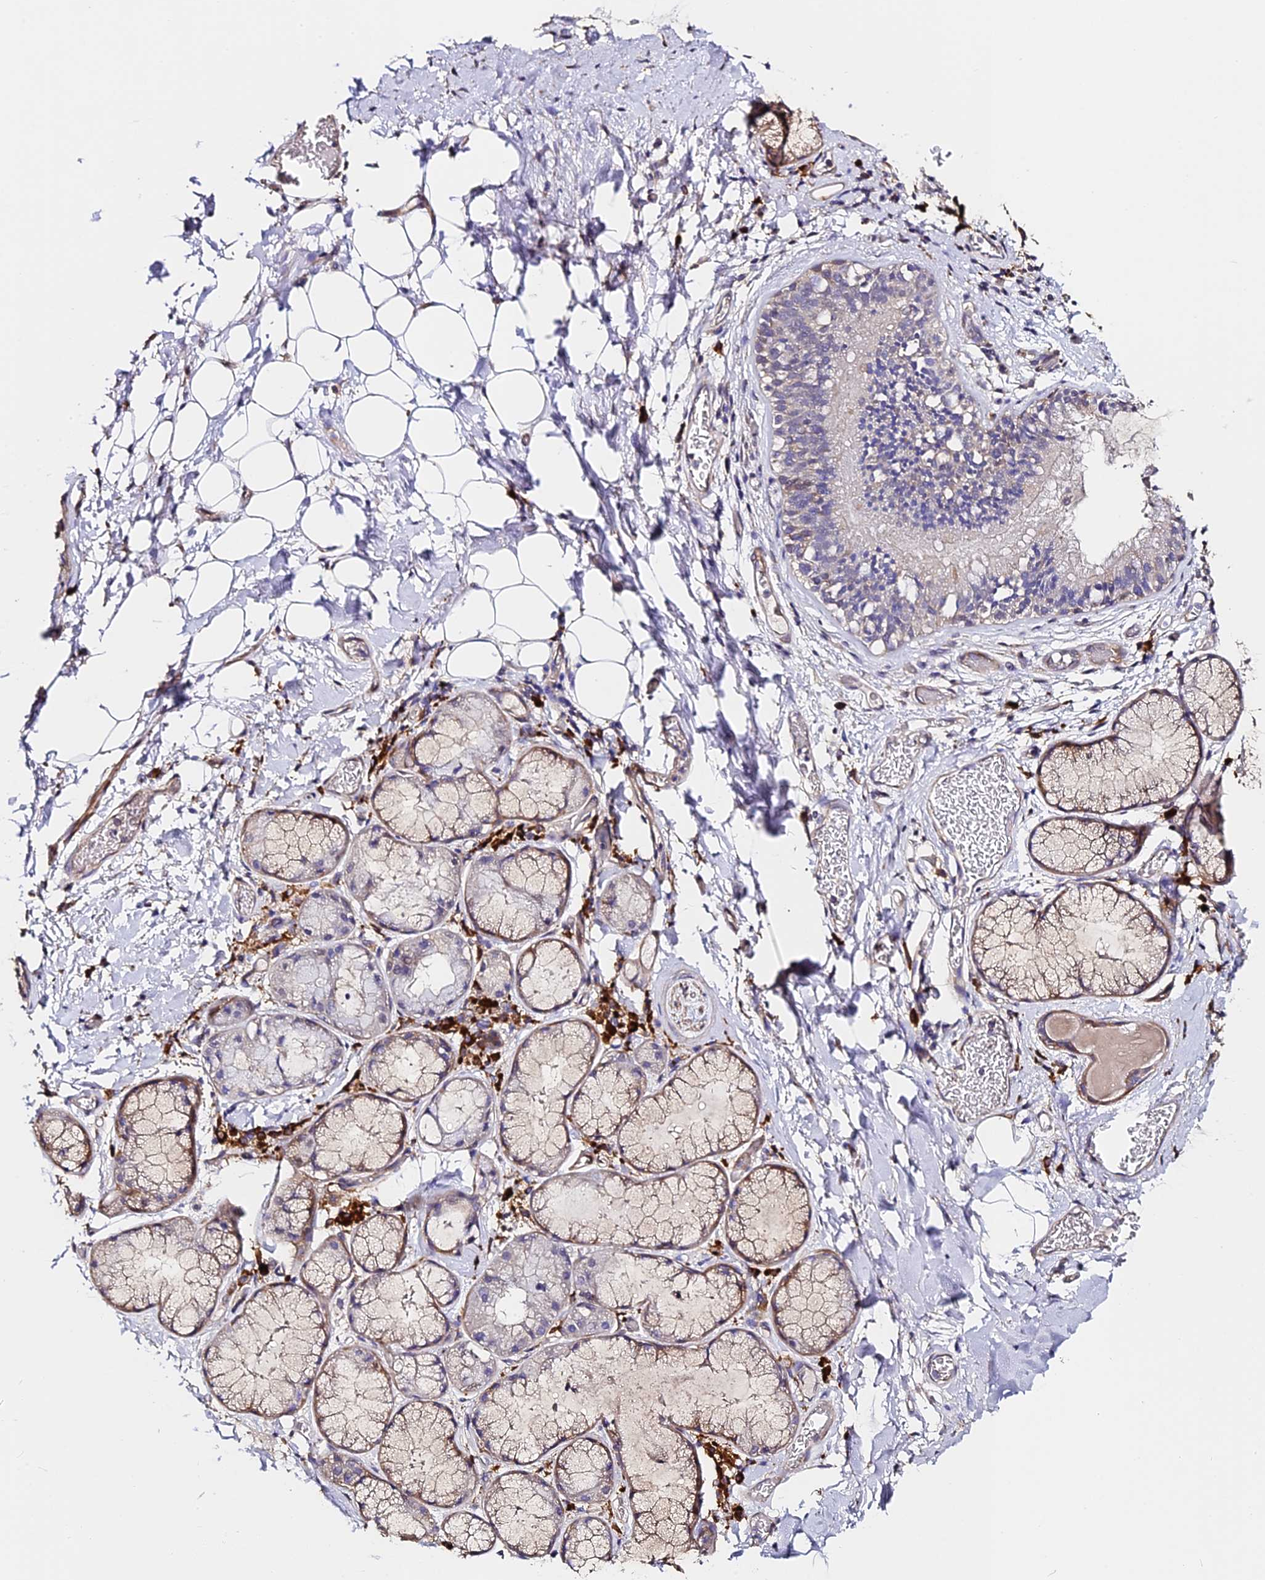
{"staining": {"intensity": "negative", "quantity": "none", "location": "none"}, "tissue": "adipose tissue", "cell_type": "Adipocytes", "image_type": "normal", "snomed": [{"axis": "morphology", "description": "Normal tissue, NOS"}, {"axis": "topography", "description": "Lymph node"}, {"axis": "topography", "description": "Cartilage tissue"}, {"axis": "topography", "description": "Bronchus"}], "caption": "Micrograph shows no protein staining in adipocytes of benign adipose tissue. Brightfield microscopy of IHC stained with DAB (3,3'-diaminobenzidine) (brown) and hematoxylin (blue), captured at high magnification.", "gene": "SLC11A1", "patient": {"sex": "male", "age": 63}}